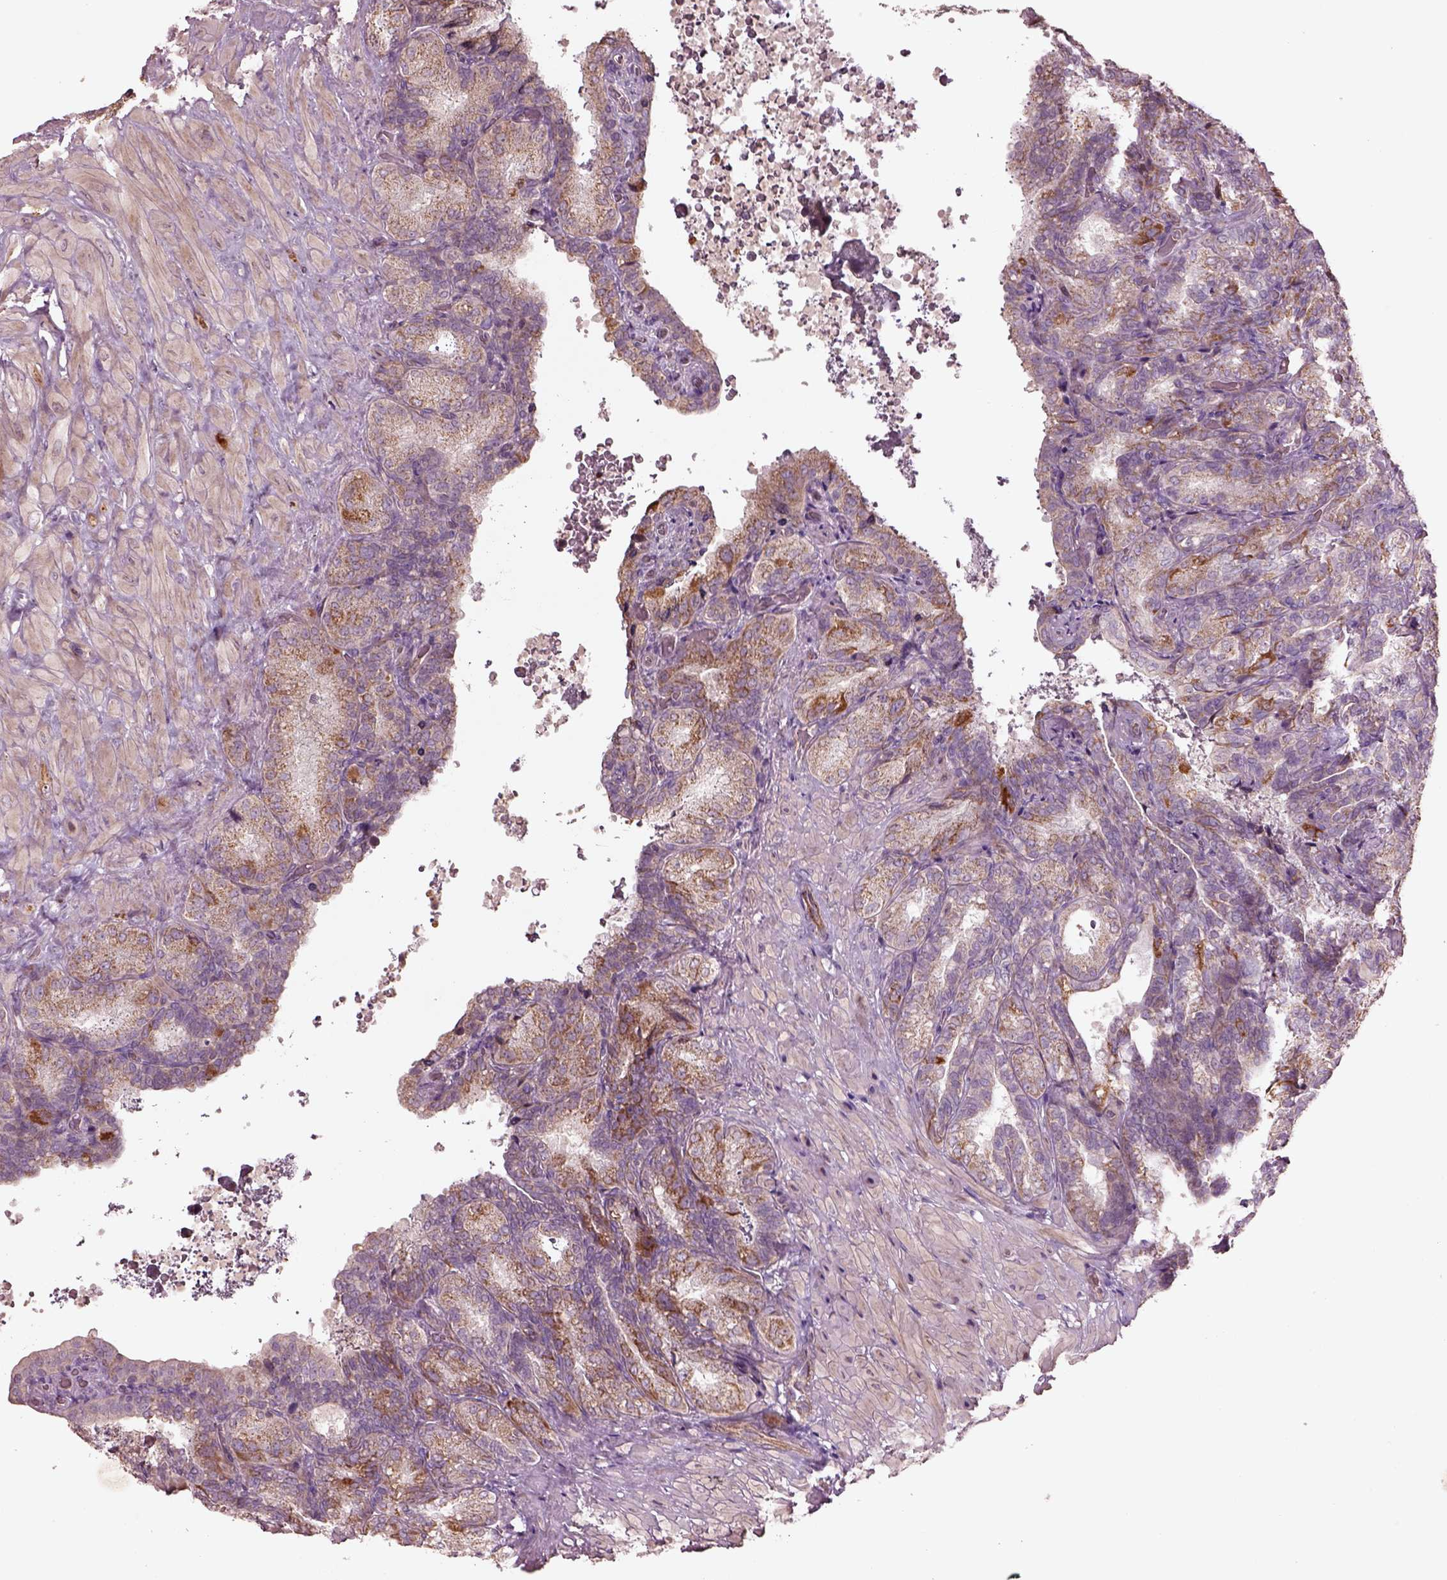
{"staining": {"intensity": "weak", "quantity": ">75%", "location": "cytoplasmic/membranous"}, "tissue": "seminal vesicle", "cell_type": "Glandular cells", "image_type": "normal", "snomed": [{"axis": "morphology", "description": "Normal tissue, NOS"}, {"axis": "topography", "description": "Seminal veicle"}], "caption": "Protein expression analysis of benign human seminal vesicle reveals weak cytoplasmic/membranous staining in approximately >75% of glandular cells. The protein of interest is stained brown, and the nuclei are stained in blue (DAB IHC with brightfield microscopy, high magnification).", "gene": "SLC25A31", "patient": {"sex": "male", "age": 68}}